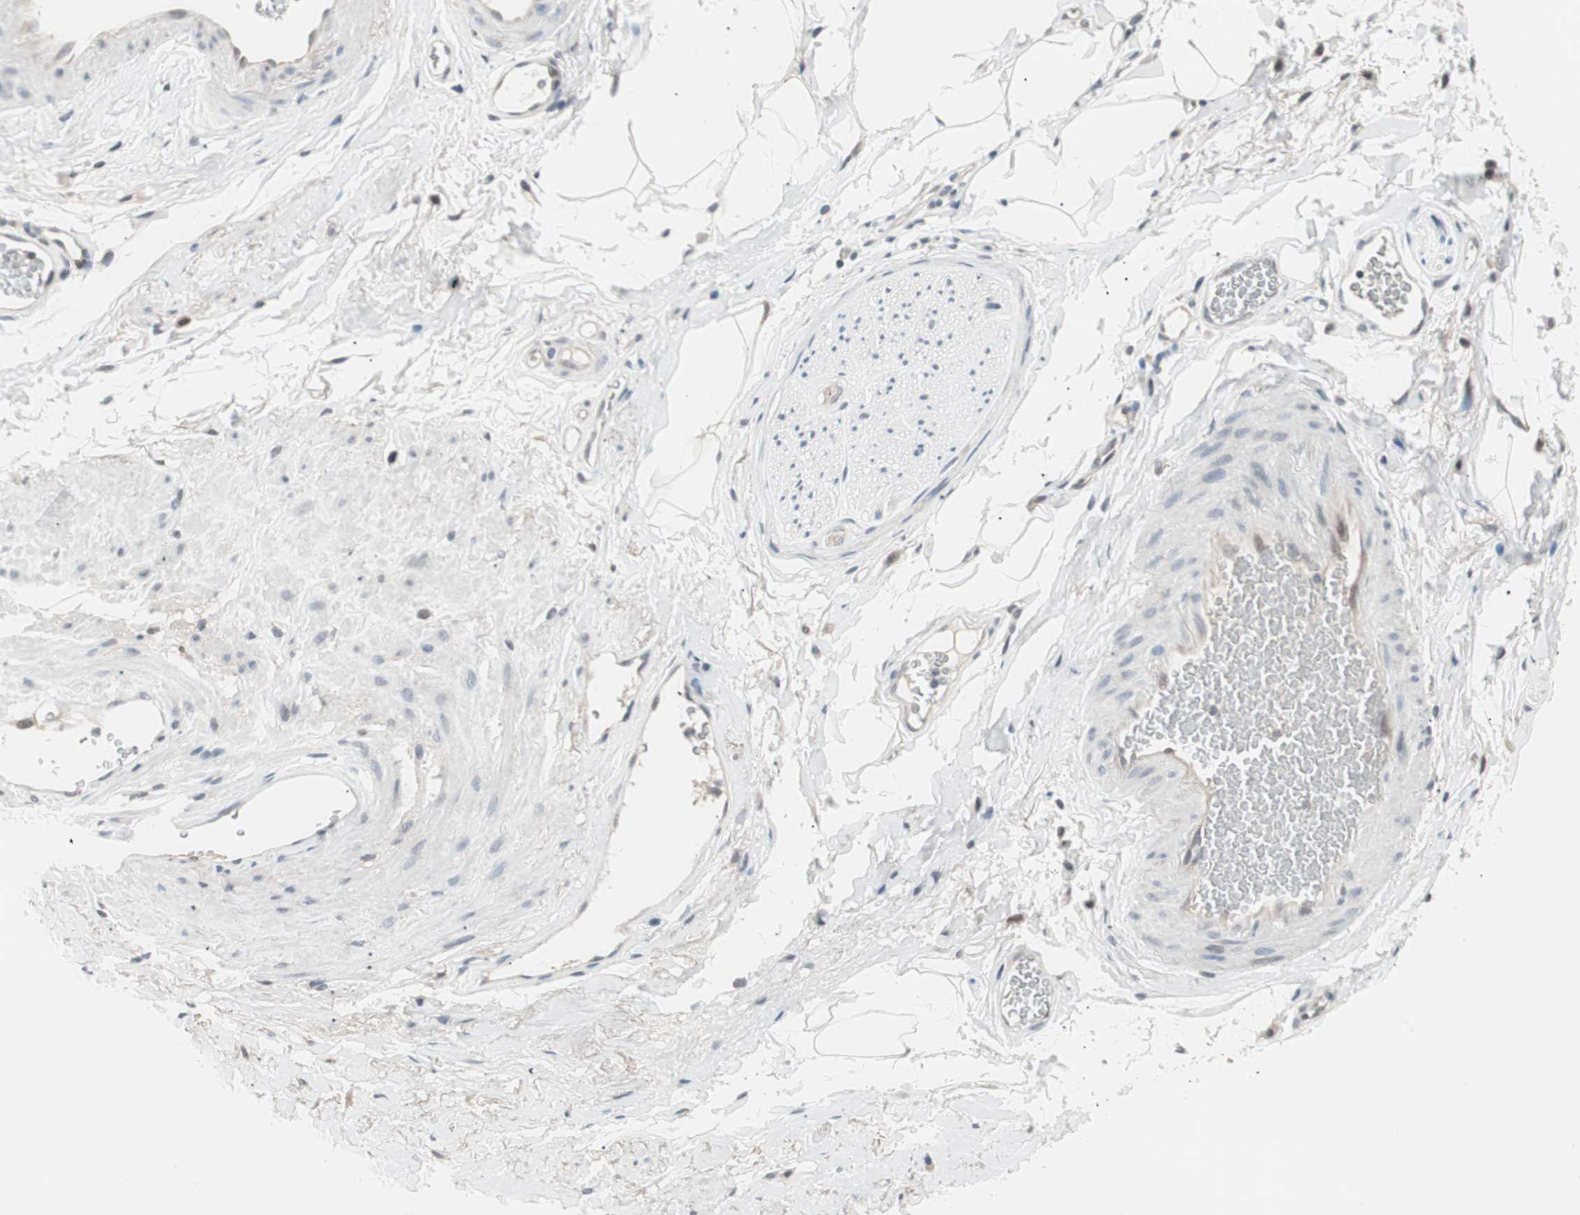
{"staining": {"intensity": "negative", "quantity": "none", "location": "none"}, "tissue": "adipose tissue", "cell_type": "Adipocytes", "image_type": "normal", "snomed": [{"axis": "morphology", "description": "Normal tissue, NOS"}, {"axis": "topography", "description": "Soft tissue"}, {"axis": "topography", "description": "Peripheral nerve tissue"}], "caption": "Adipocytes are negative for protein expression in unremarkable human adipose tissue.", "gene": "POLH", "patient": {"sex": "female", "age": 71}}